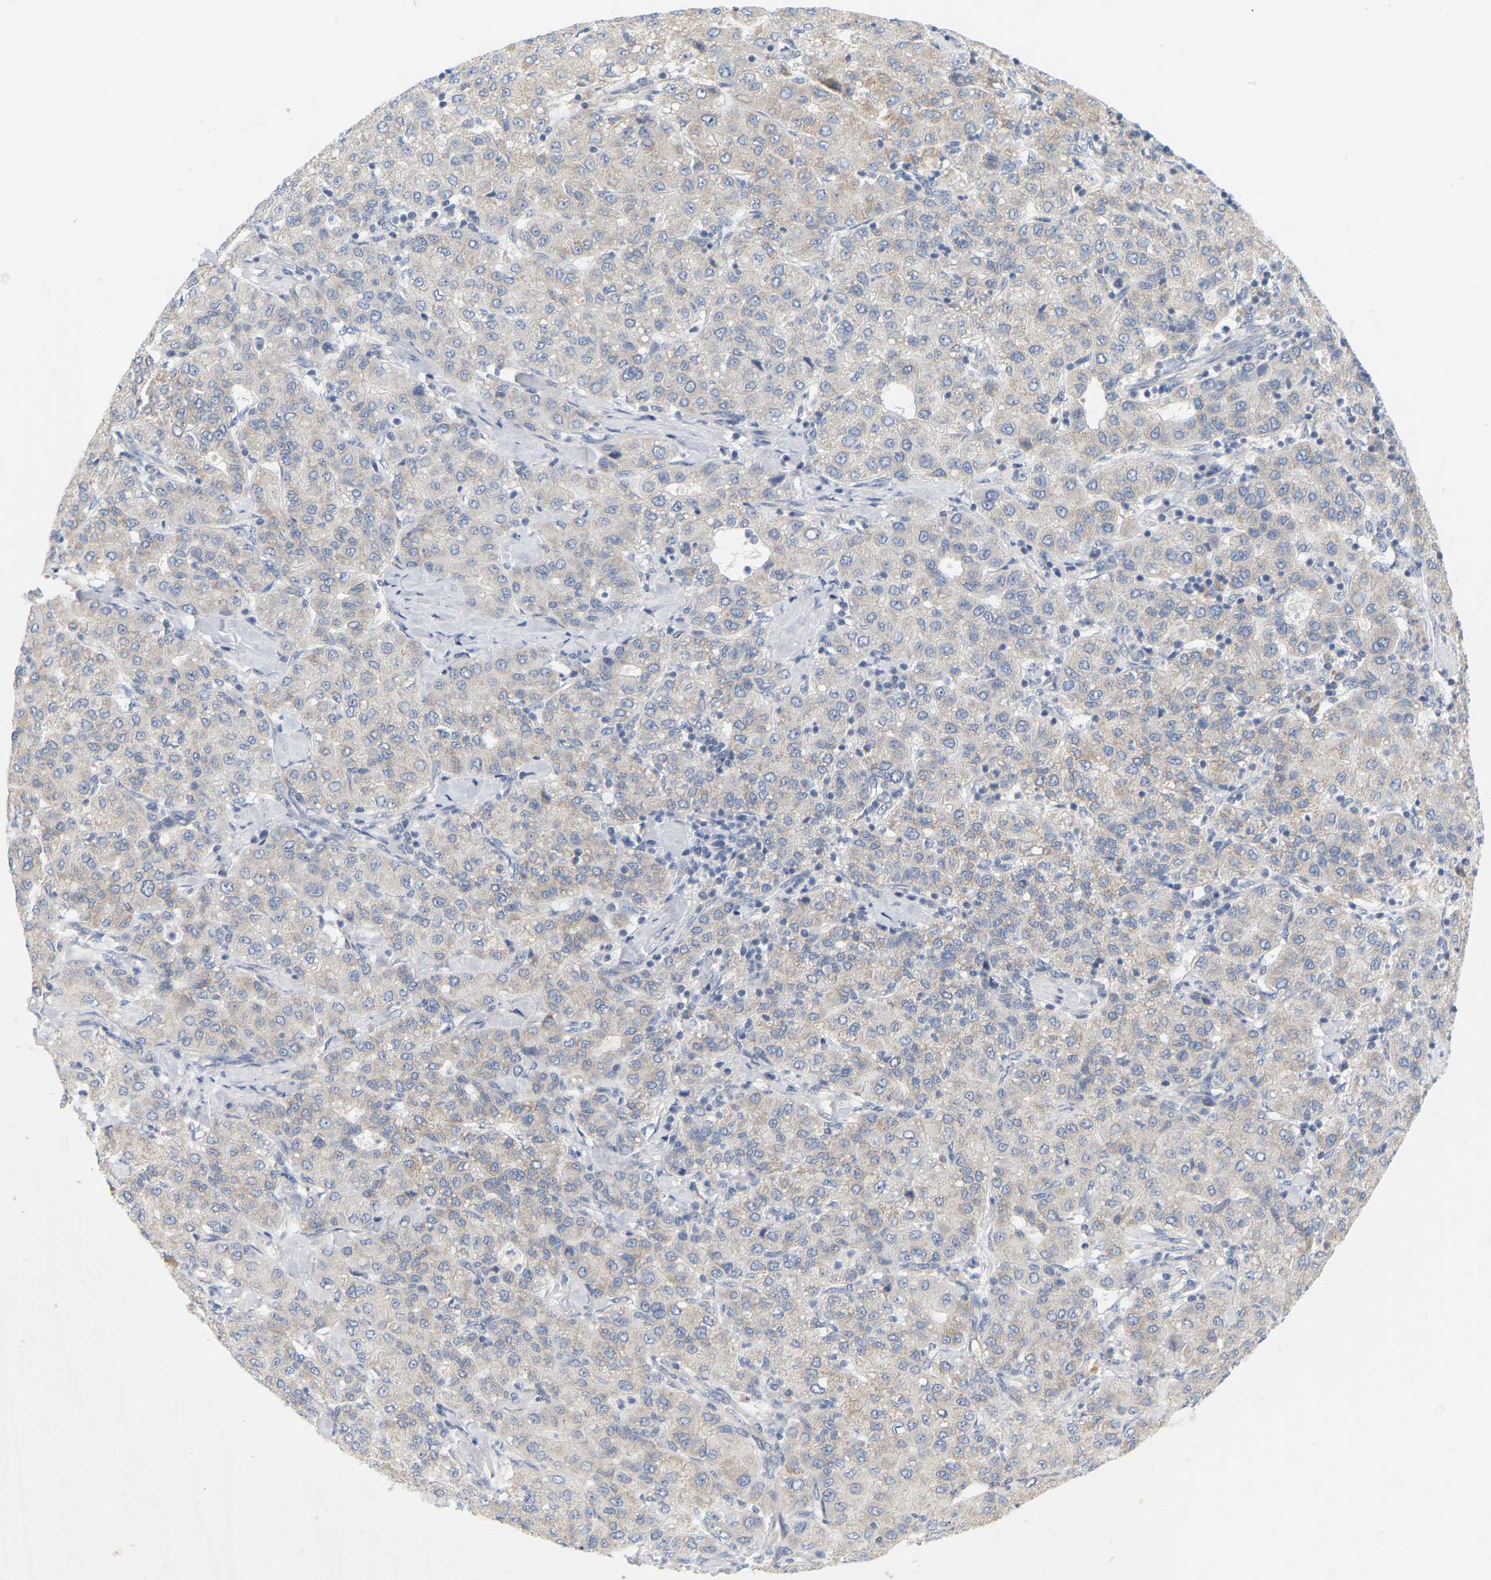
{"staining": {"intensity": "weak", "quantity": ">75%", "location": "cytoplasmic/membranous"}, "tissue": "liver cancer", "cell_type": "Tumor cells", "image_type": "cancer", "snomed": [{"axis": "morphology", "description": "Carcinoma, Hepatocellular, NOS"}, {"axis": "topography", "description": "Liver"}], "caption": "An image of liver cancer (hepatocellular carcinoma) stained for a protein shows weak cytoplasmic/membranous brown staining in tumor cells. (DAB = brown stain, brightfield microscopy at high magnification).", "gene": "MINDY4", "patient": {"sex": "male", "age": 65}}